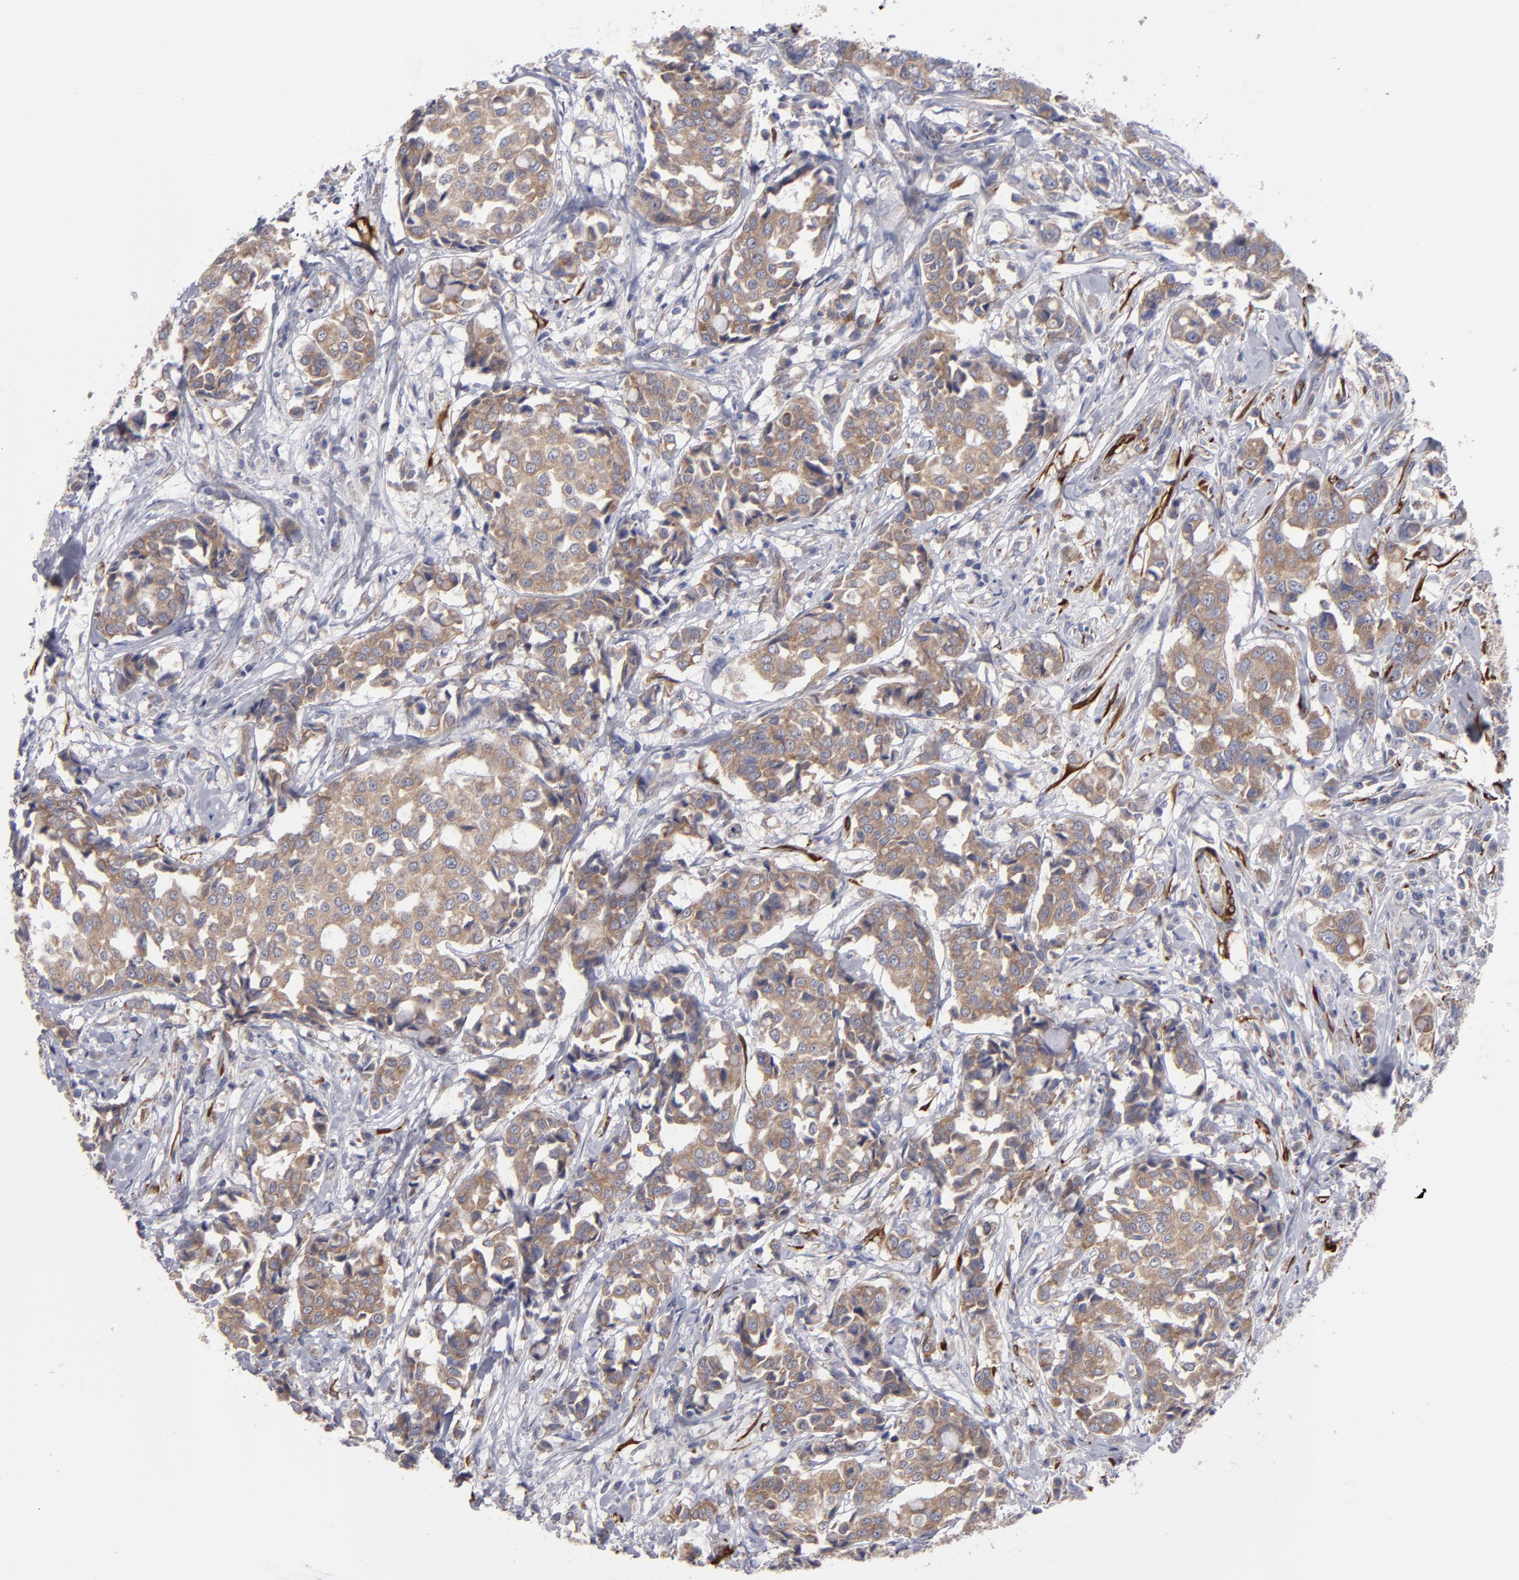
{"staining": {"intensity": "moderate", "quantity": ">75%", "location": "cytoplasmic/membranous"}, "tissue": "breast cancer", "cell_type": "Tumor cells", "image_type": "cancer", "snomed": [{"axis": "morphology", "description": "Duct carcinoma"}, {"axis": "topography", "description": "Breast"}], "caption": "Moderate cytoplasmic/membranous positivity is identified in approximately >75% of tumor cells in breast cancer (intraductal carcinoma). Using DAB (3,3'-diaminobenzidine) (brown) and hematoxylin (blue) stains, captured at high magnification using brightfield microscopy.", "gene": "SLMAP", "patient": {"sex": "female", "age": 27}}